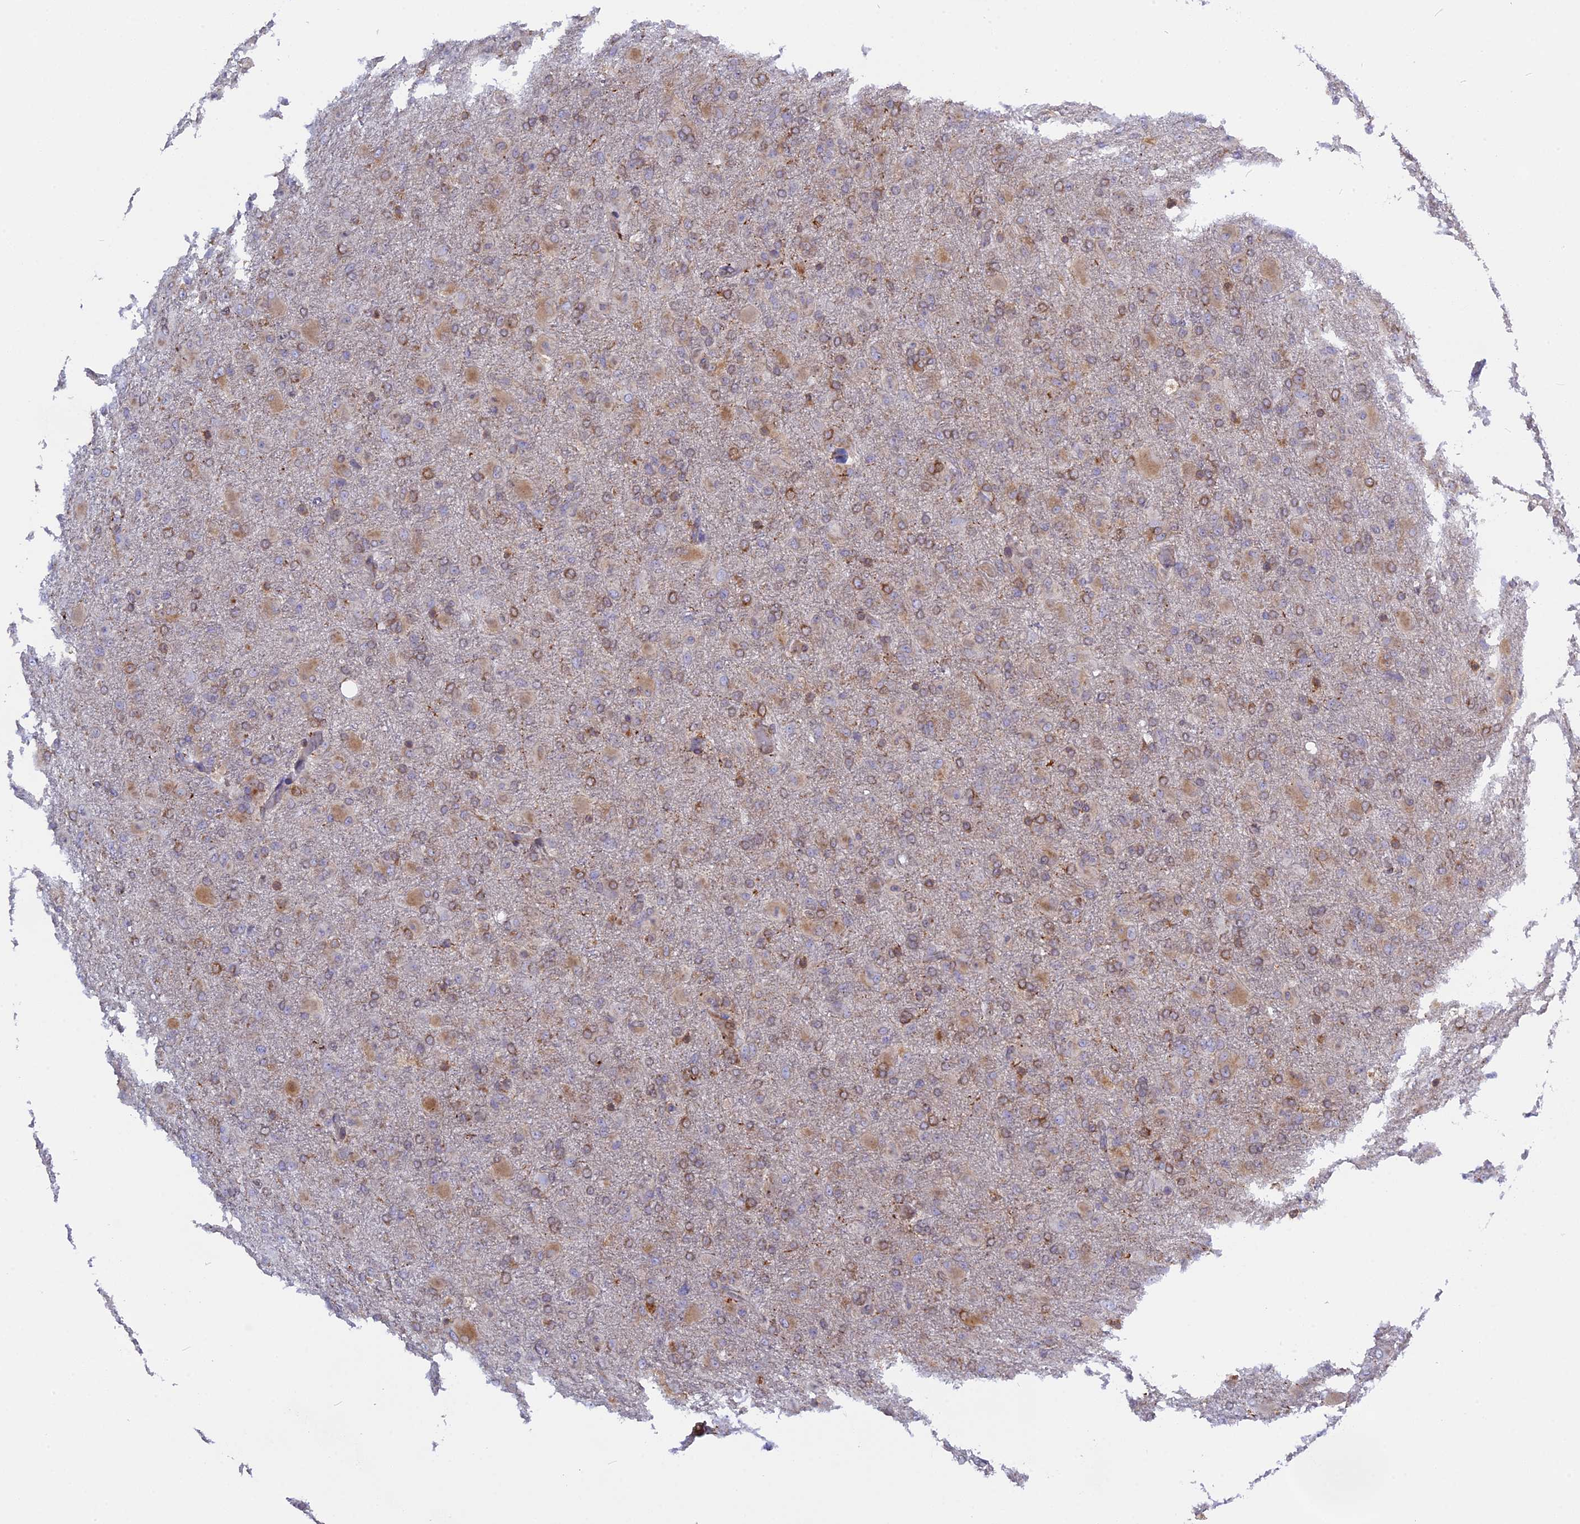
{"staining": {"intensity": "moderate", "quantity": "<25%", "location": "cytoplasmic/membranous"}, "tissue": "glioma", "cell_type": "Tumor cells", "image_type": "cancer", "snomed": [{"axis": "morphology", "description": "Glioma, malignant, Low grade"}, {"axis": "topography", "description": "Brain"}], "caption": "Tumor cells reveal low levels of moderate cytoplasmic/membranous positivity in about <25% of cells in malignant low-grade glioma.", "gene": "TLCD1", "patient": {"sex": "male", "age": 65}}